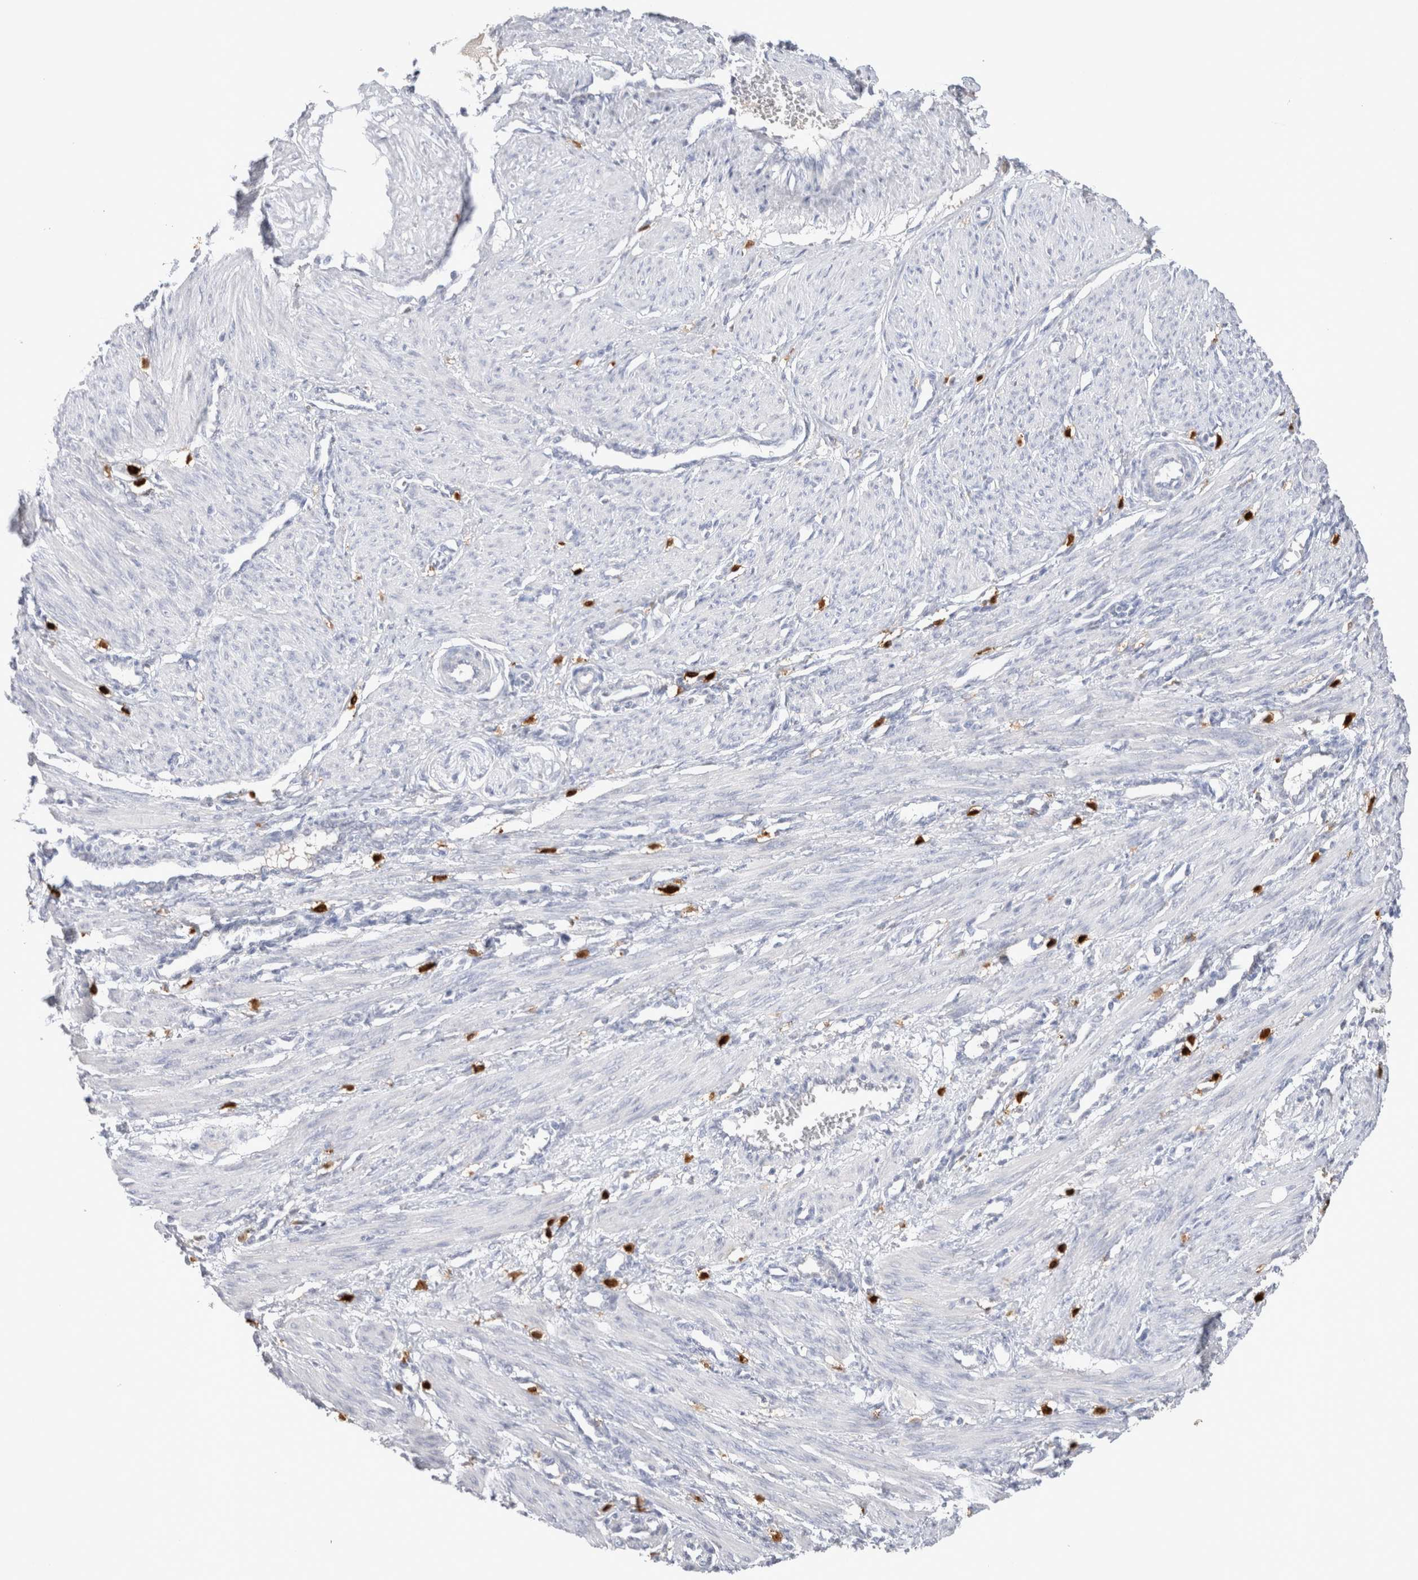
{"staining": {"intensity": "negative", "quantity": "none", "location": "none"}, "tissue": "smooth muscle", "cell_type": "Smooth muscle cells", "image_type": "normal", "snomed": [{"axis": "morphology", "description": "Normal tissue, NOS"}, {"axis": "topography", "description": "Endometrium"}], "caption": "DAB immunohistochemical staining of normal human smooth muscle exhibits no significant staining in smooth muscle cells.", "gene": "HPGDS", "patient": {"sex": "female", "age": 33}}